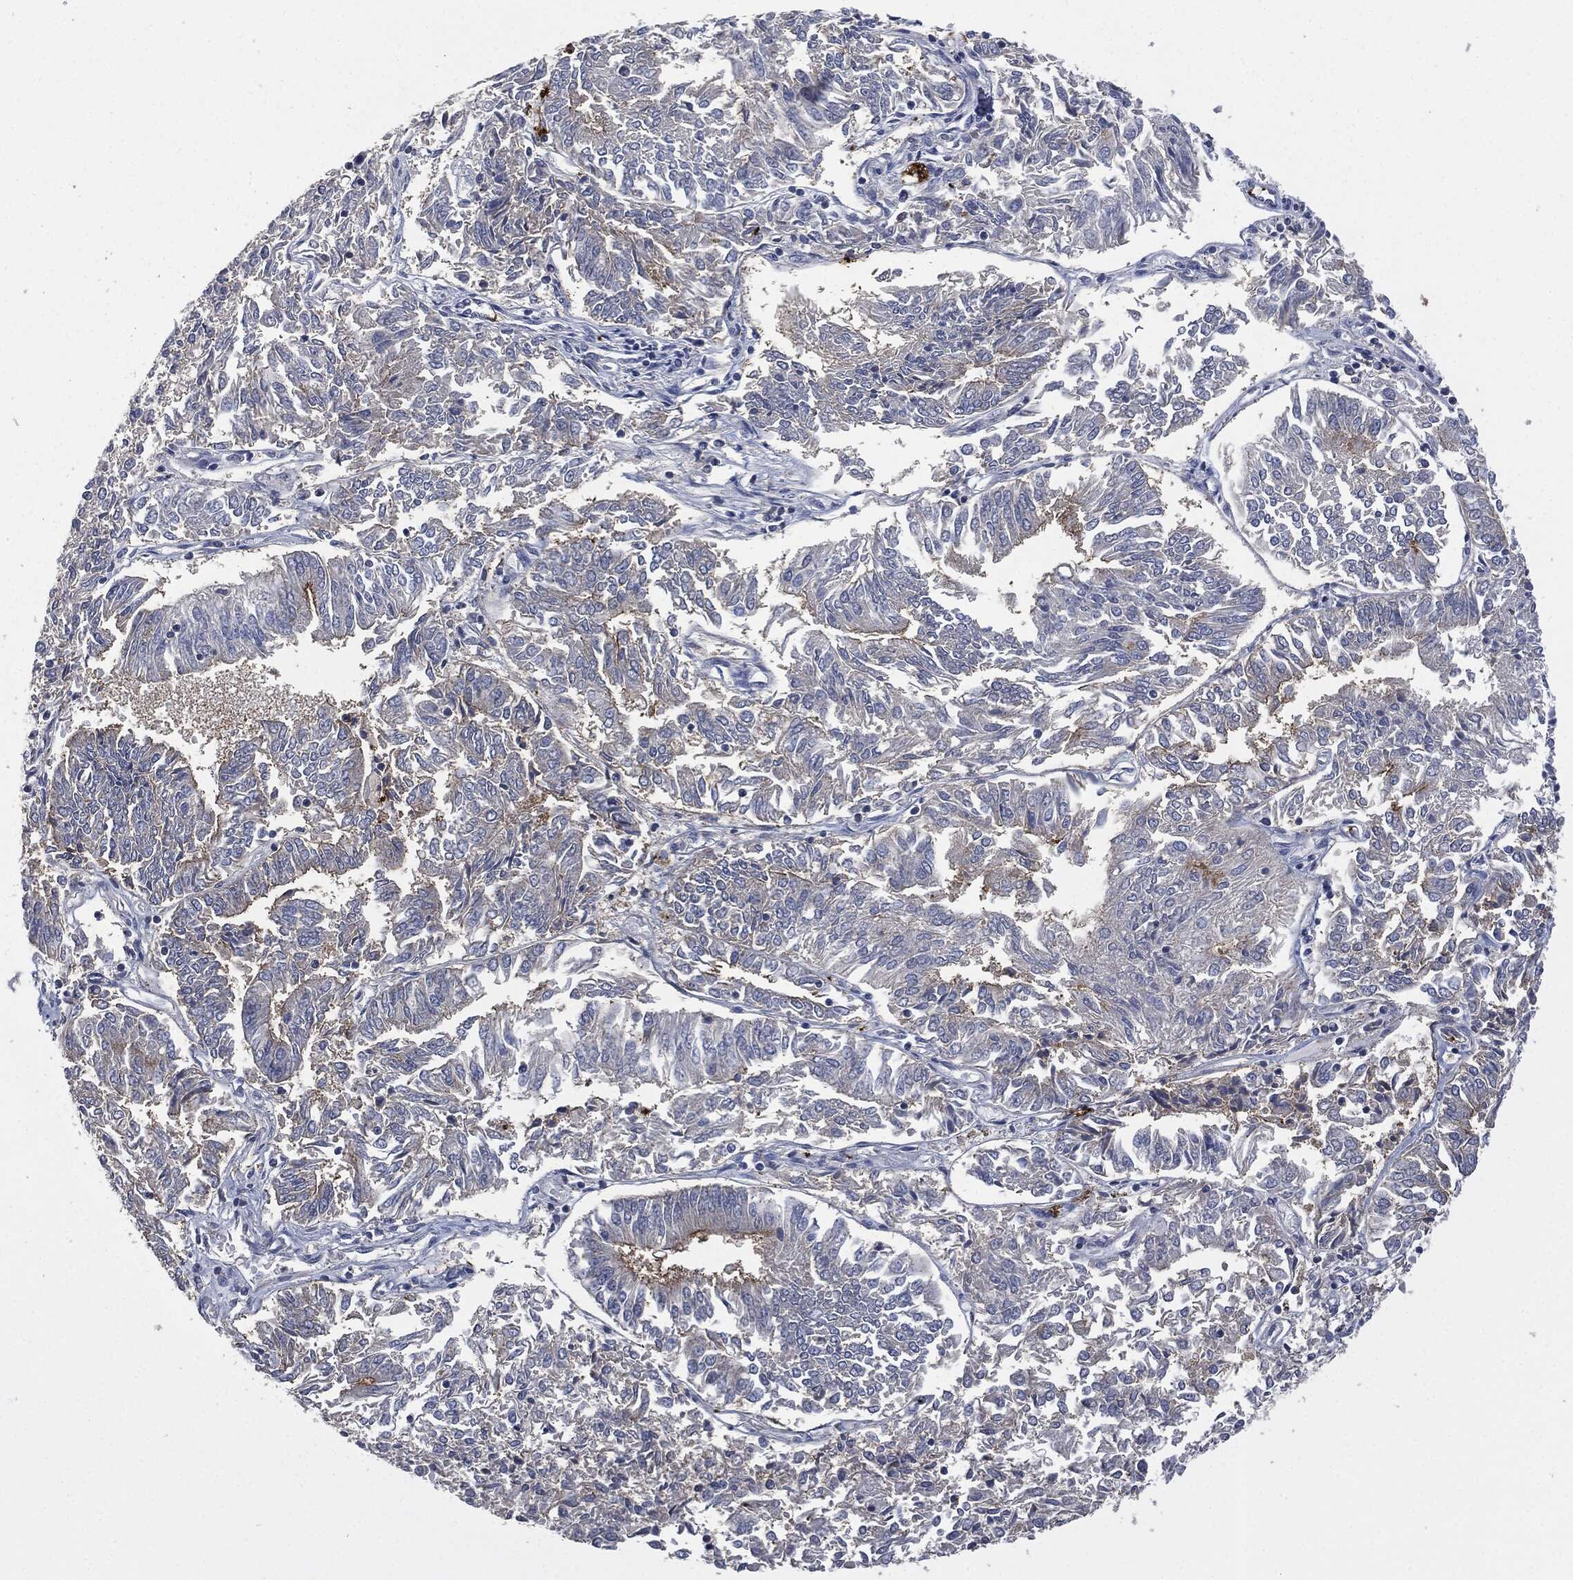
{"staining": {"intensity": "moderate", "quantity": "<25%", "location": "cytoplasmic/membranous"}, "tissue": "endometrial cancer", "cell_type": "Tumor cells", "image_type": "cancer", "snomed": [{"axis": "morphology", "description": "Adenocarcinoma, NOS"}, {"axis": "topography", "description": "Endometrium"}], "caption": "Endometrial cancer was stained to show a protein in brown. There is low levels of moderate cytoplasmic/membranous staining in approximately <25% of tumor cells. (DAB (3,3'-diaminobenzidine) IHC with brightfield microscopy, high magnification).", "gene": "CD33", "patient": {"sex": "female", "age": 58}}